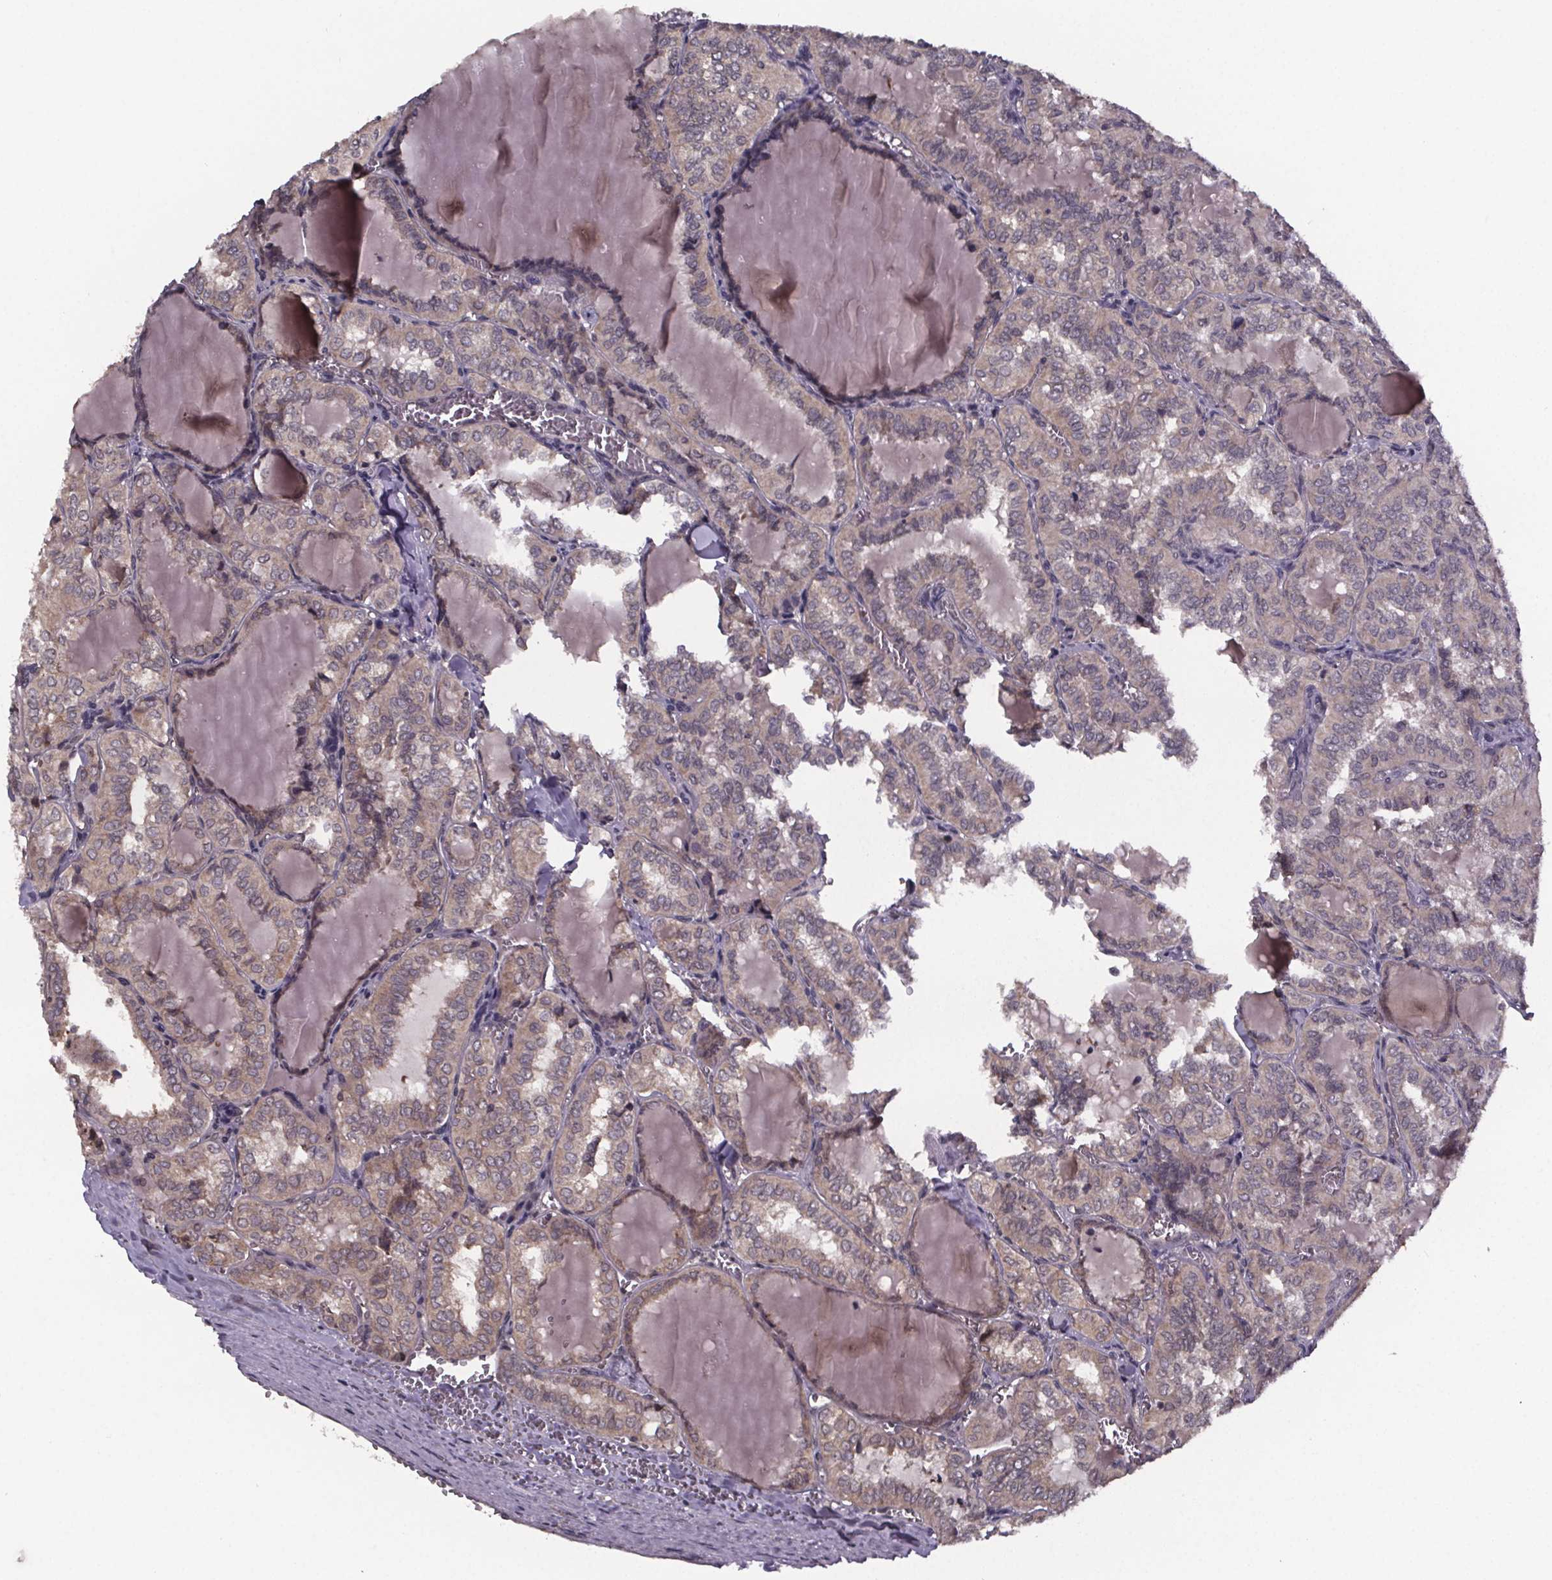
{"staining": {"intensity": "weak", "quantity": ">75%", "location": "cytoplasmic/membranous"}, "tissue": "thyroid cancer", "cell_type": "Tumor cells", "image_type": "cancer", "snomed": [{"axis": "morphology", "description": "Papillary adenocarcinoma, NOS"}, {"axis": "topography", "description": "Thyroid gland"}], "caption": "Immunohistochemistry (IHC) of human thyroid cancer shows low levels of weak cytoplasmic/membranous positivity in about >75% of tumor cells.", "gene": "SAT1", "patient": {"sex": "female", "age": 41}}